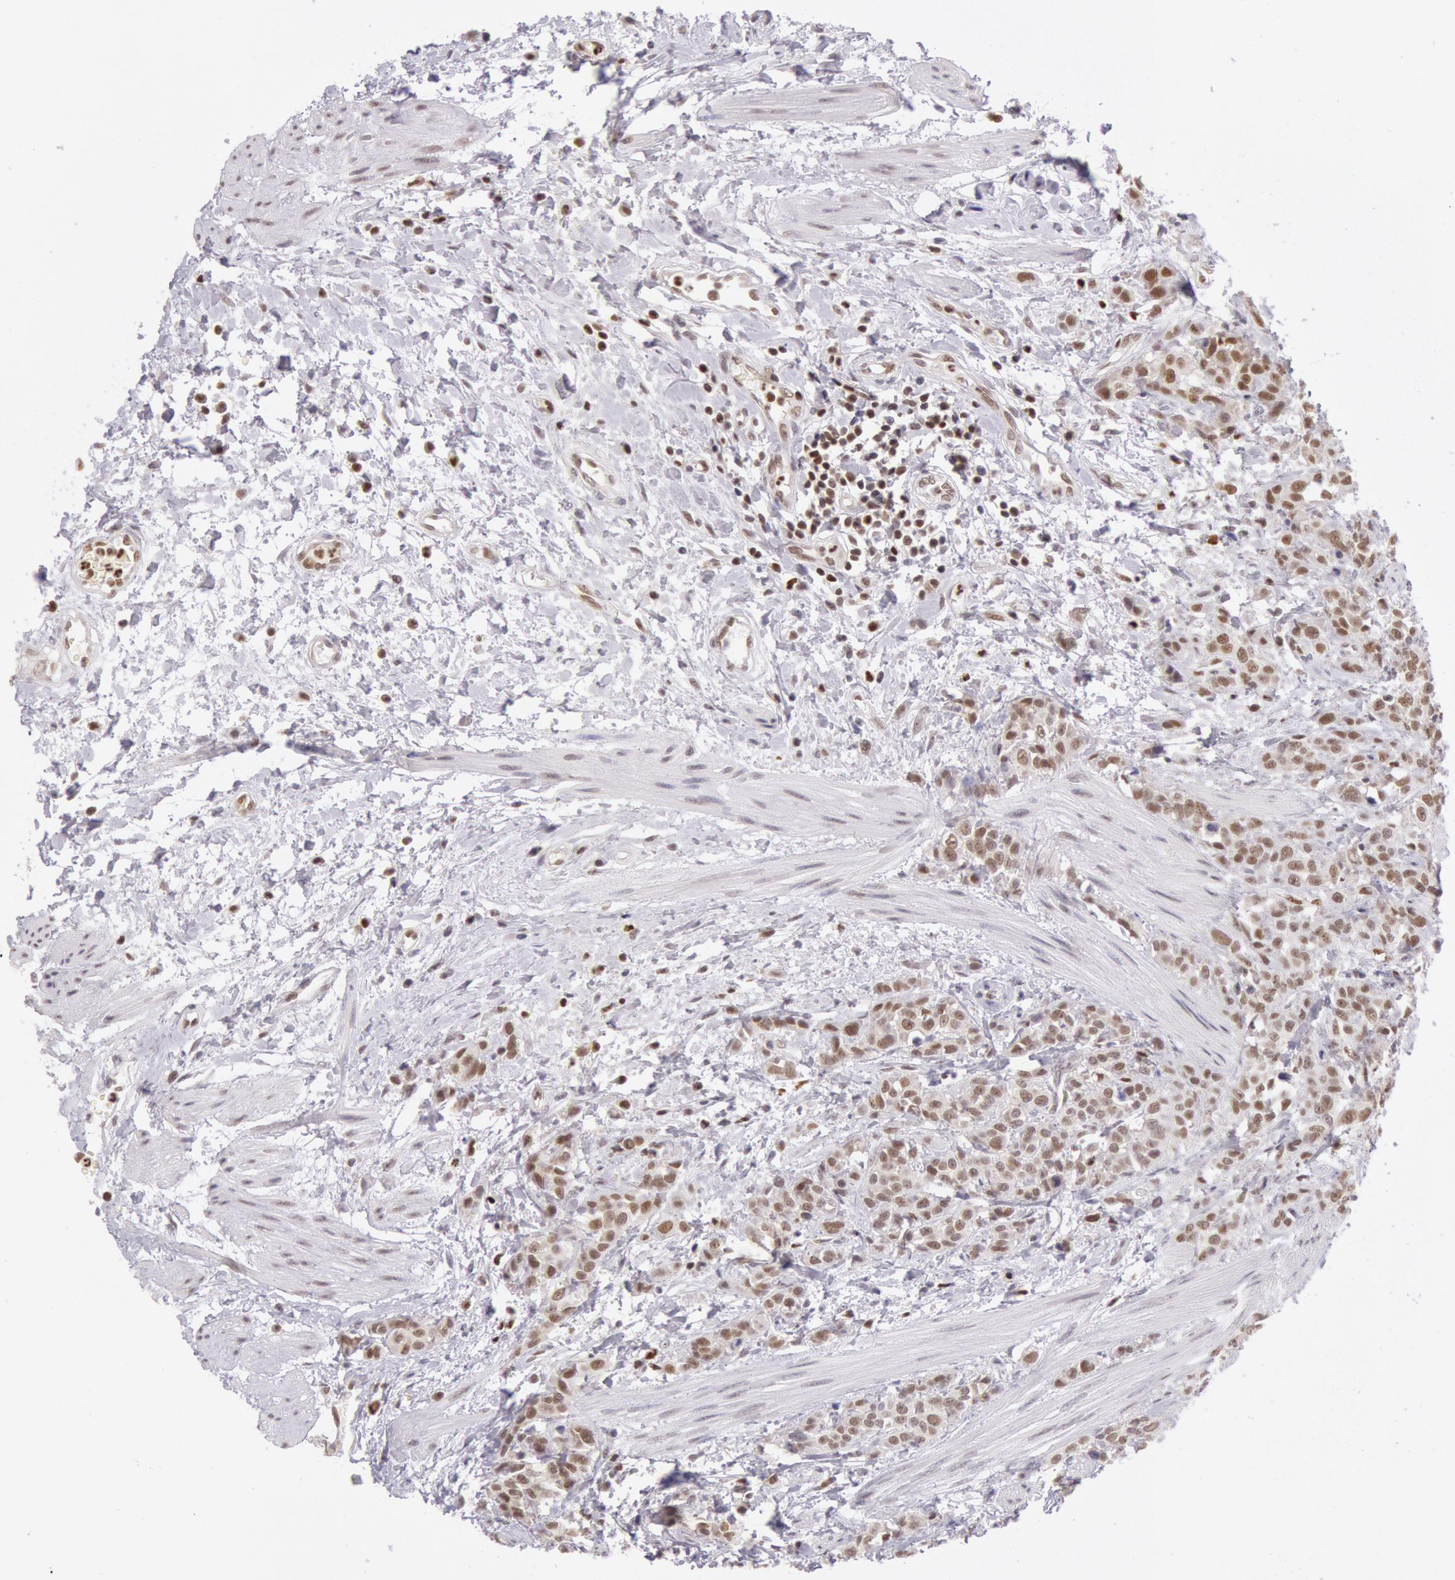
{"staining": {"intensity": "moderate", "quantity": "25%-75%", "location": "nuclear"}, "tissue": "urothelial cancer", "cell_type": "Tumor cells", "image_type": "cancer", "snomed": [{"axis": "morphology", "description": "Urothelial carcinoma, High grade"}, {"axis": "topography", "description": "Urinary bladder"}], "caption": "A brown stain labels moderate nuclear positivity of a protein in high-grade urothelial carcinoma tumor cells. The protein is stained brown, and the nuclei are stained in blue (DAB (3,3'-diaminobenzidine) IHC with brightfield microscopy, high magnification).", "gene": "ESS2", "patient": {"sex": "male", "age": 56}}